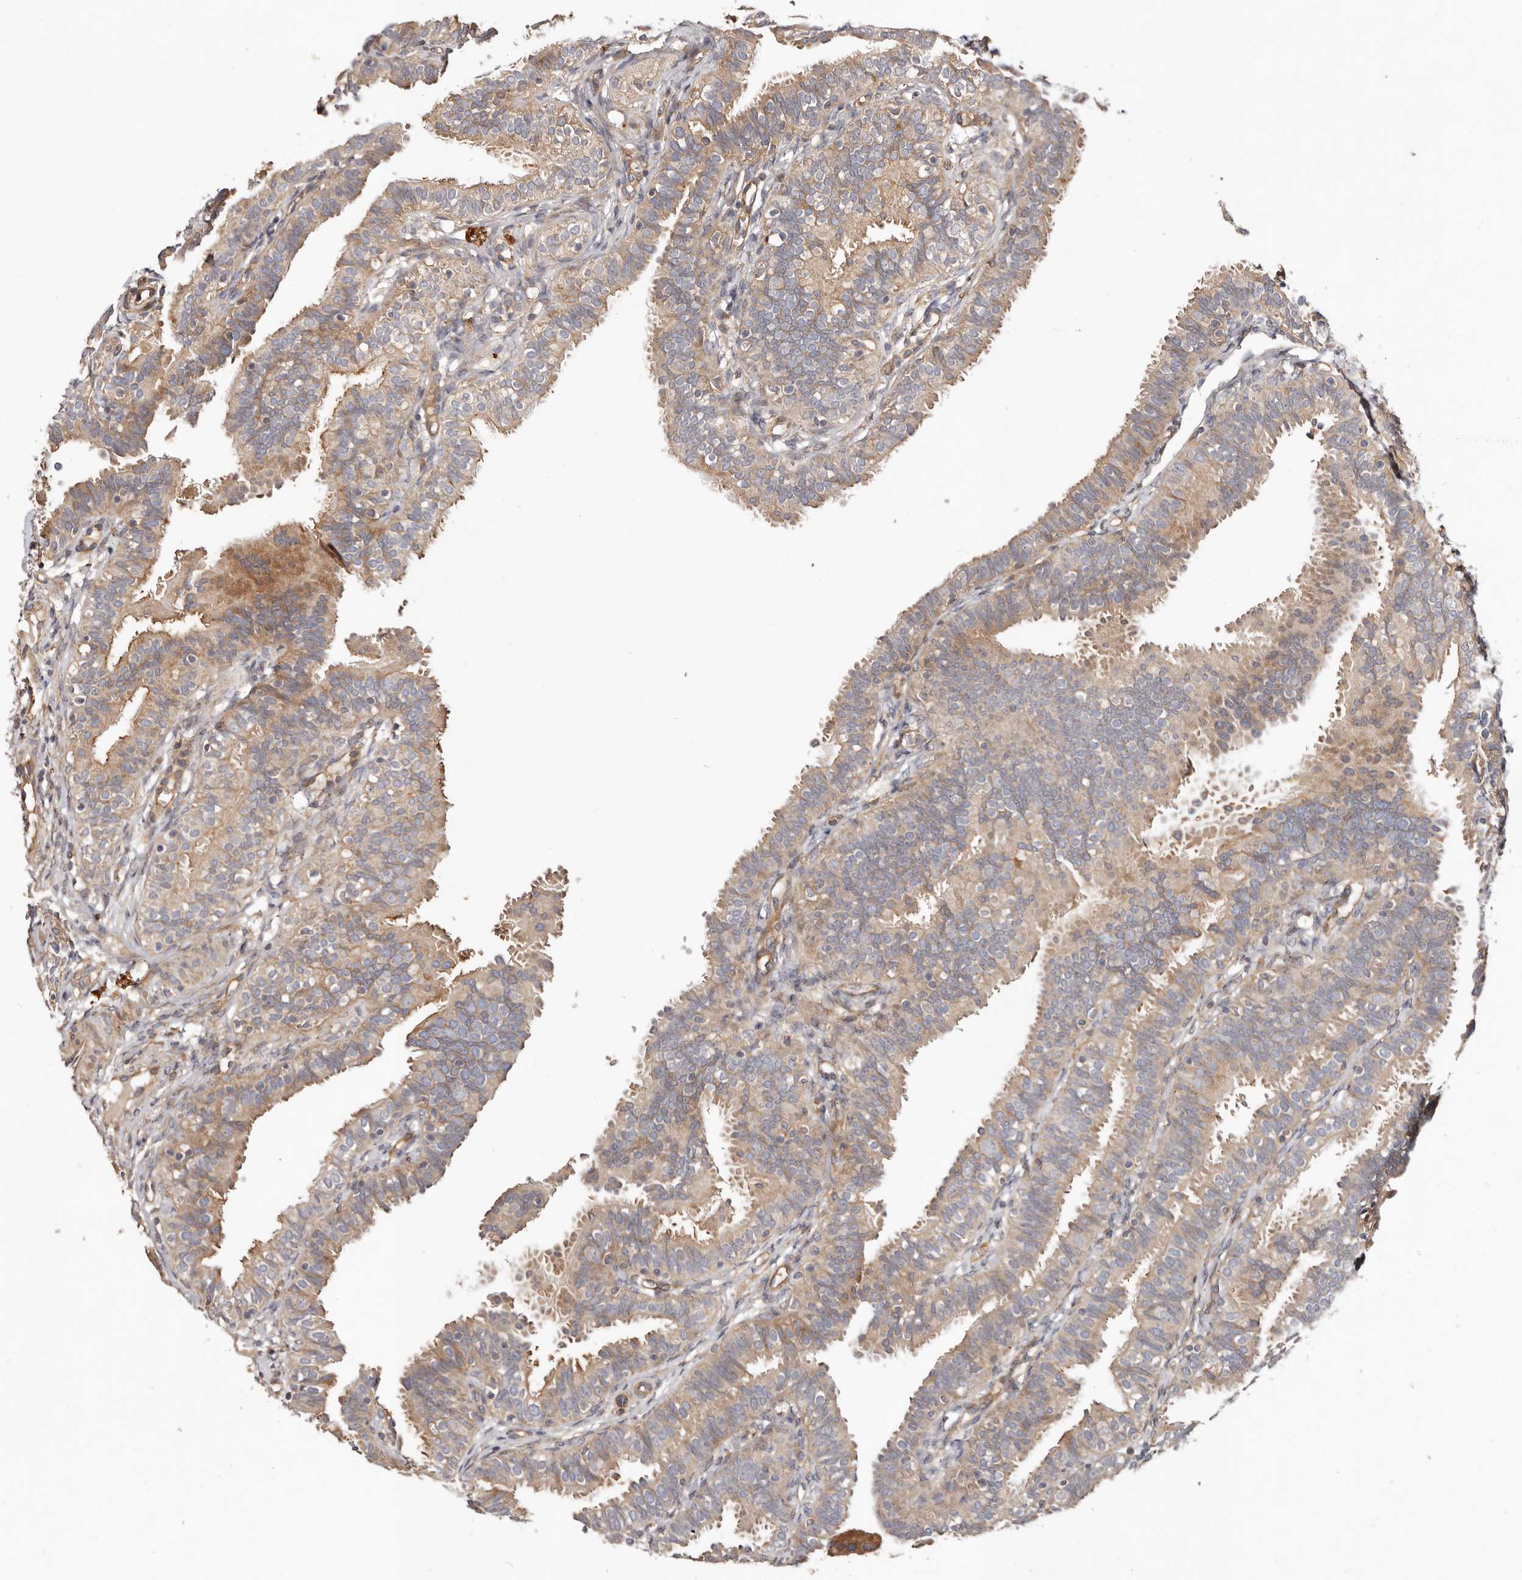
{"staining": {"intensity": "weak", "quantity": "25%-75%", "location": "cytoplasmic/membranous"}, "tissue": "fallopian tube", "cell_type": "Glandular cells", "image_type": "normal", "snomed": [{"axis": "morphology", "description": "Normal tissue, NOS"}, {"axis": "topography", "description": "Fallopian tube"}], "caption": "A brown stain highlights weak cytoplasmic/membranous positivity of a protein in glandular cells of unremarkable human fallopian tube.", "gene": "MACF1", "patient": {"sex": "female", "age": 35}}